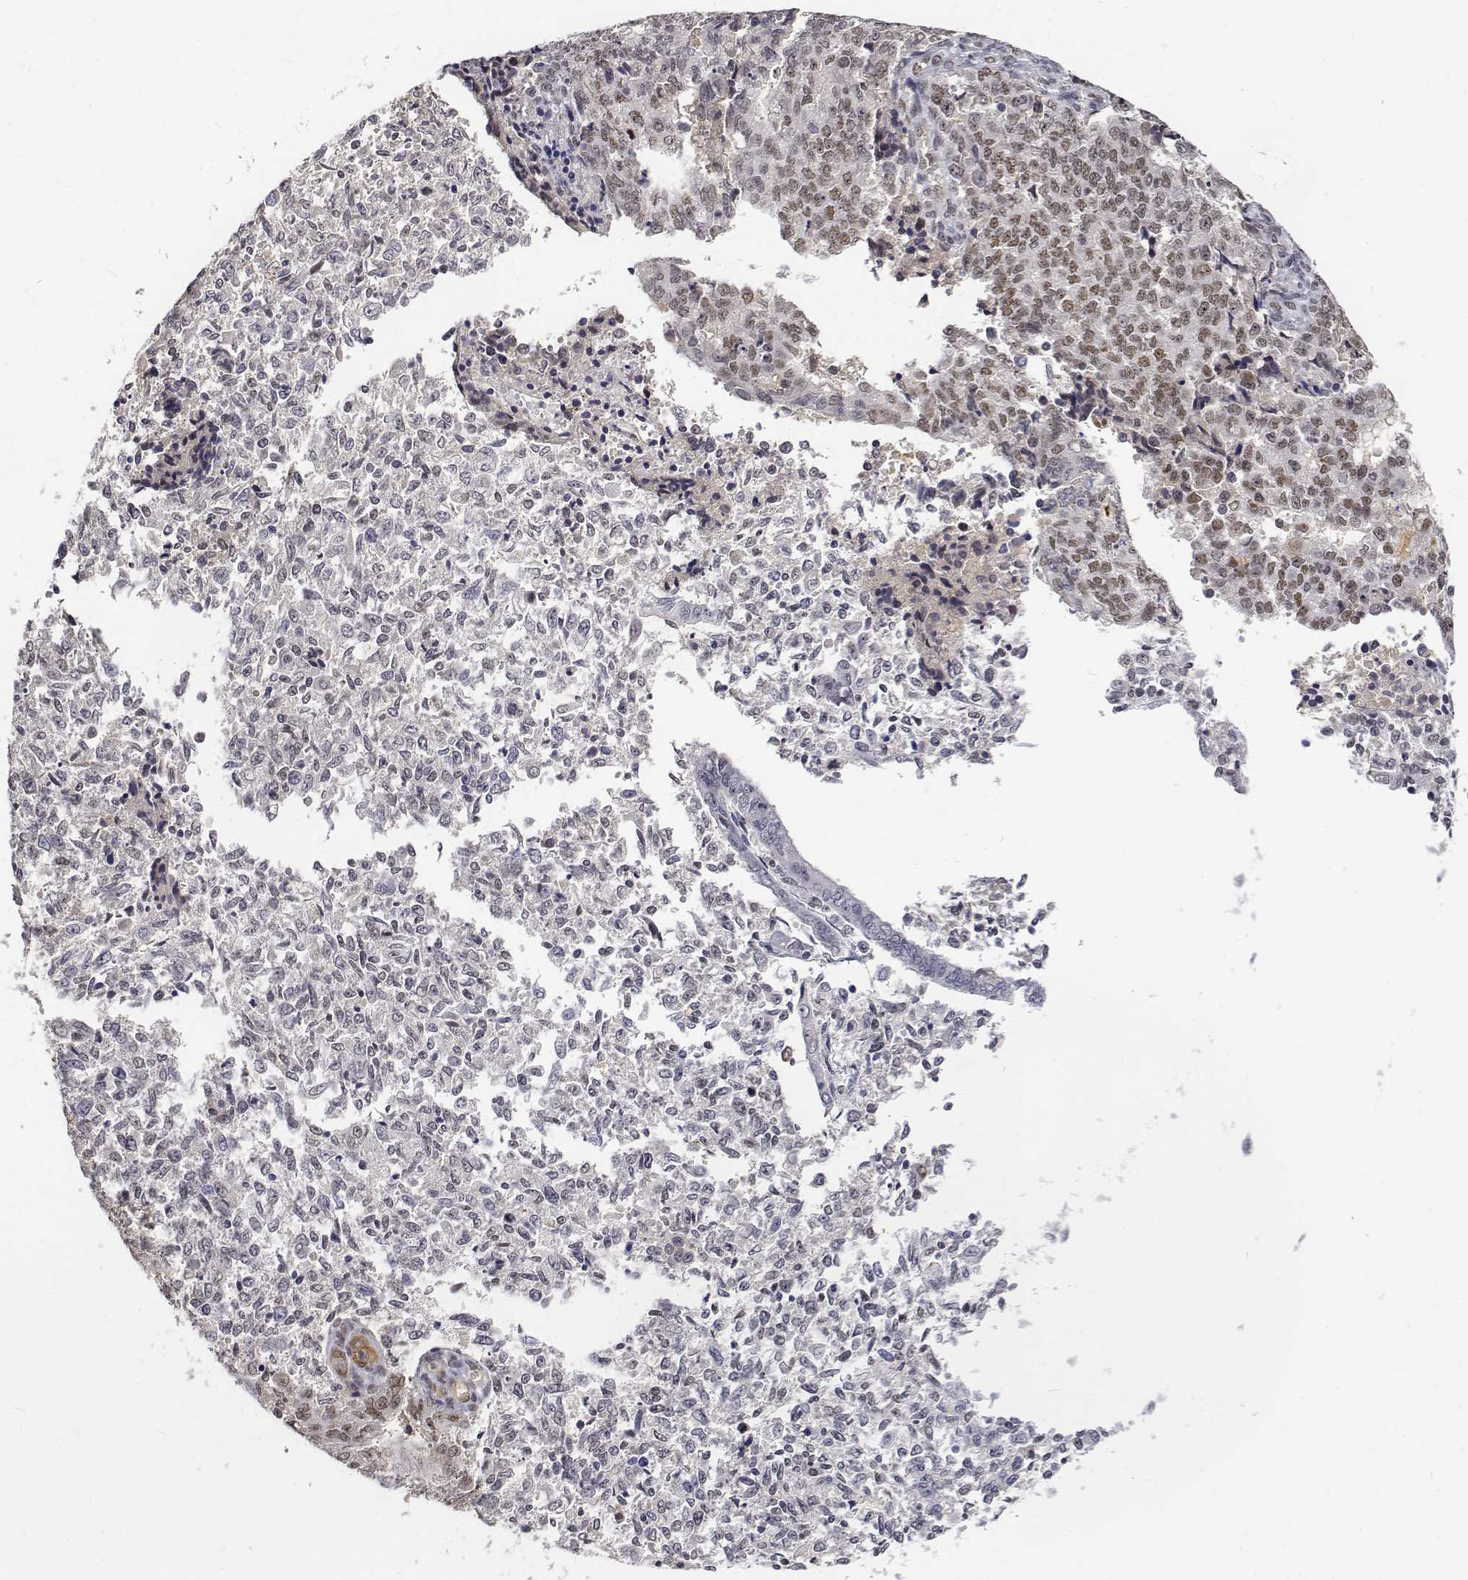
{"staining": {"intensity": "negative", "quantity": "none", "location": "none"}, "tissue": "endometrial cancer", "cell_type": "Tumor cells", "image_type": "cancer", "snomed": [{"axis": "morphology", "description": "Adenocarcinoma, NOS"}, {"axis": "topography", "description": "Endometrium"}], "caption": "Immunohistochemistry of endometrial adenocarcinoma reveals no staining in tumor cells.", "gene": "ATRX", "patient": {"sex": "female", "age": 50}}